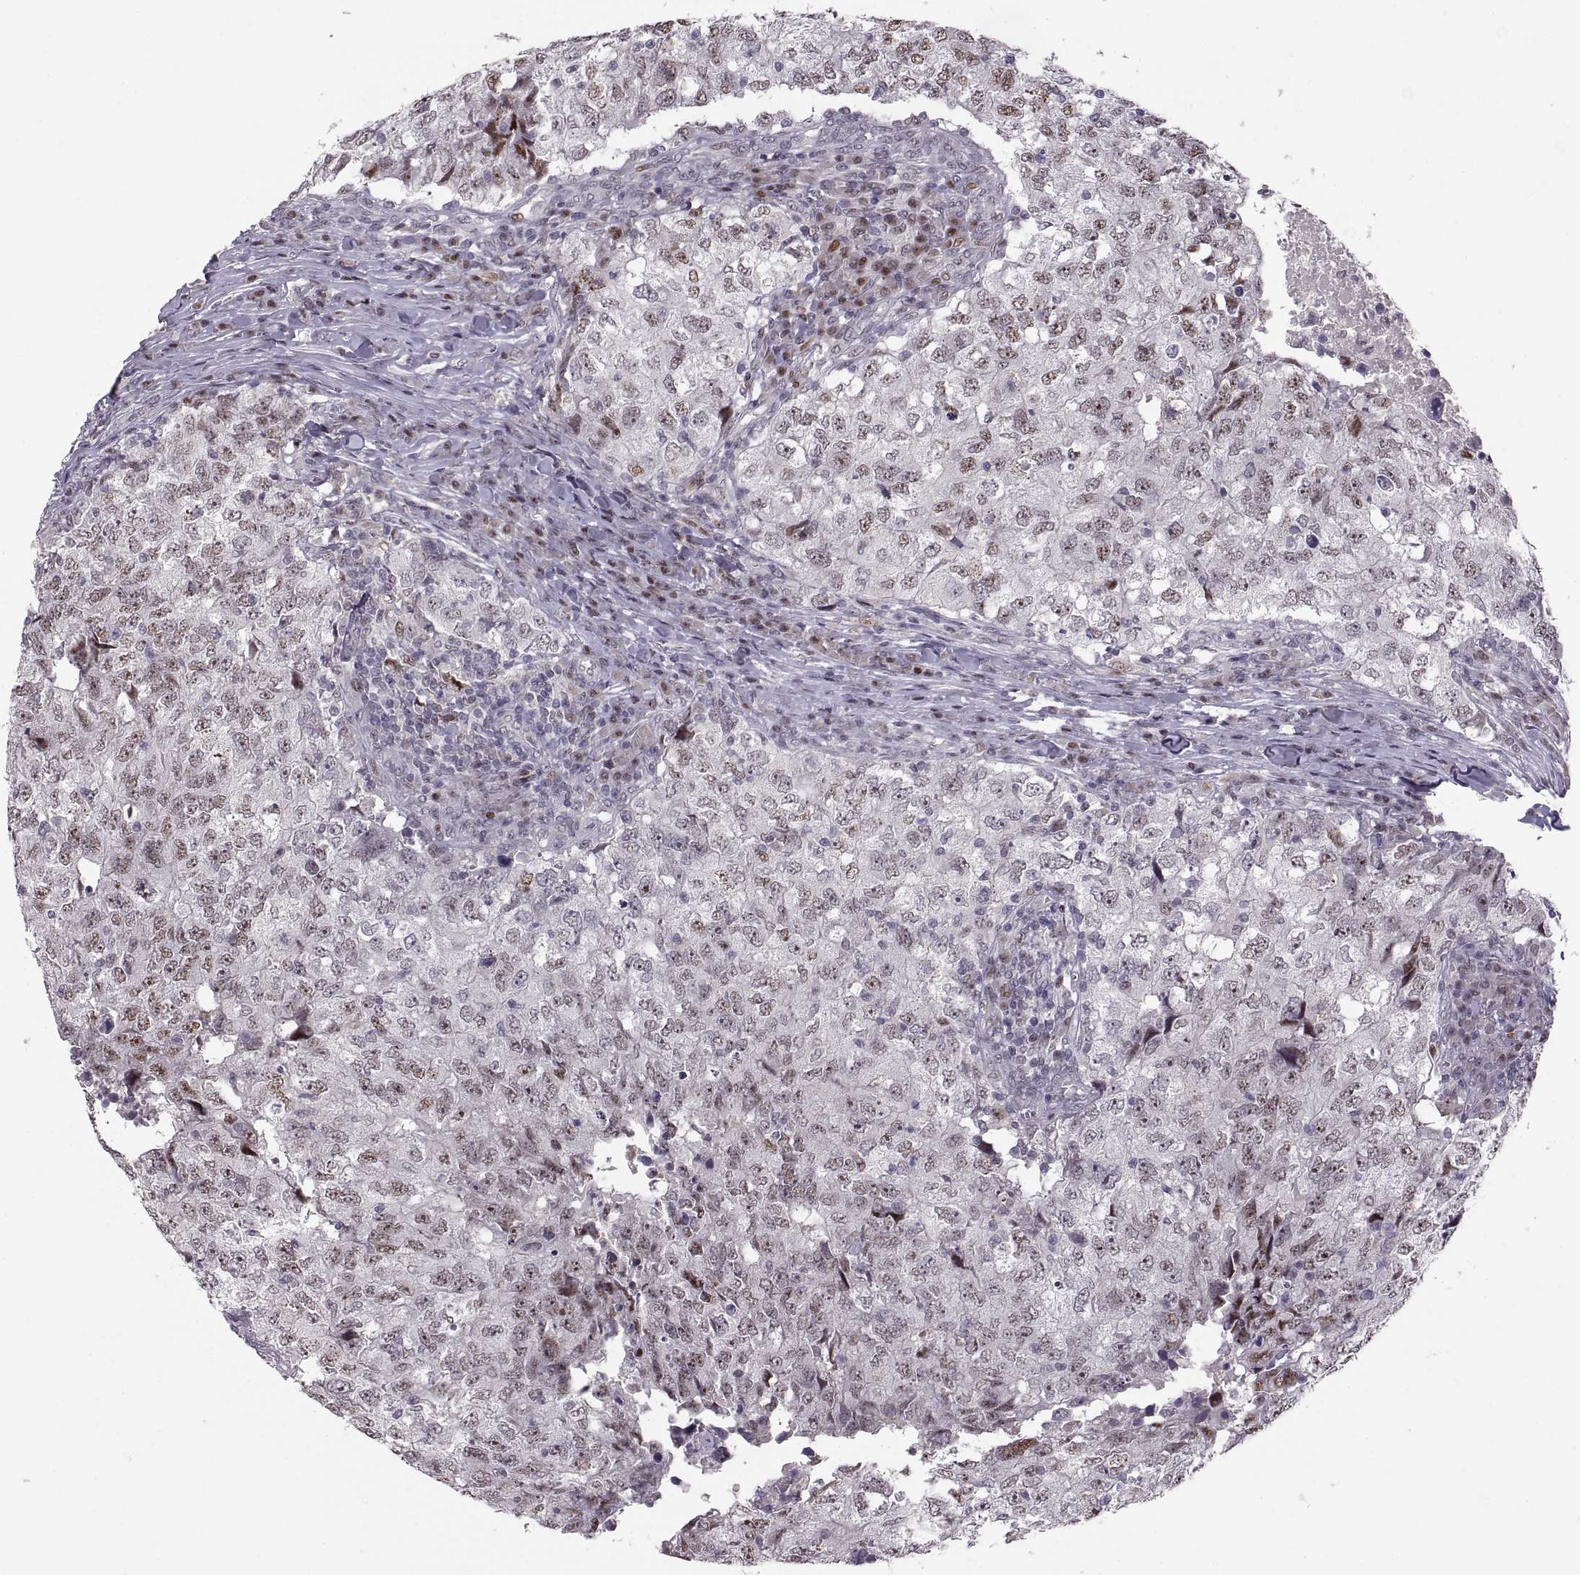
{"staining": {"intensity": "moderate", "quantity": "25%-75%", "location": "nuclear"}, "tissue": "breast cancer", "cell_type": "Tumor cells", "image_type": "cancer", "snomed": [{"axis": "morphology", "description": "Duct carcinoma"}, {"axis": "topography", "description": "Breast"}], "caption": "Protein expression analysis of human breast intraductal carcinoma reveals moderate nuclear expression in about 25%-75% of tumor cells. (brown staining indicates protein expression, while blue staining denotes nuclei).", "gene": "SNAI1", "patient": {"sex": "female", "age": 30}}